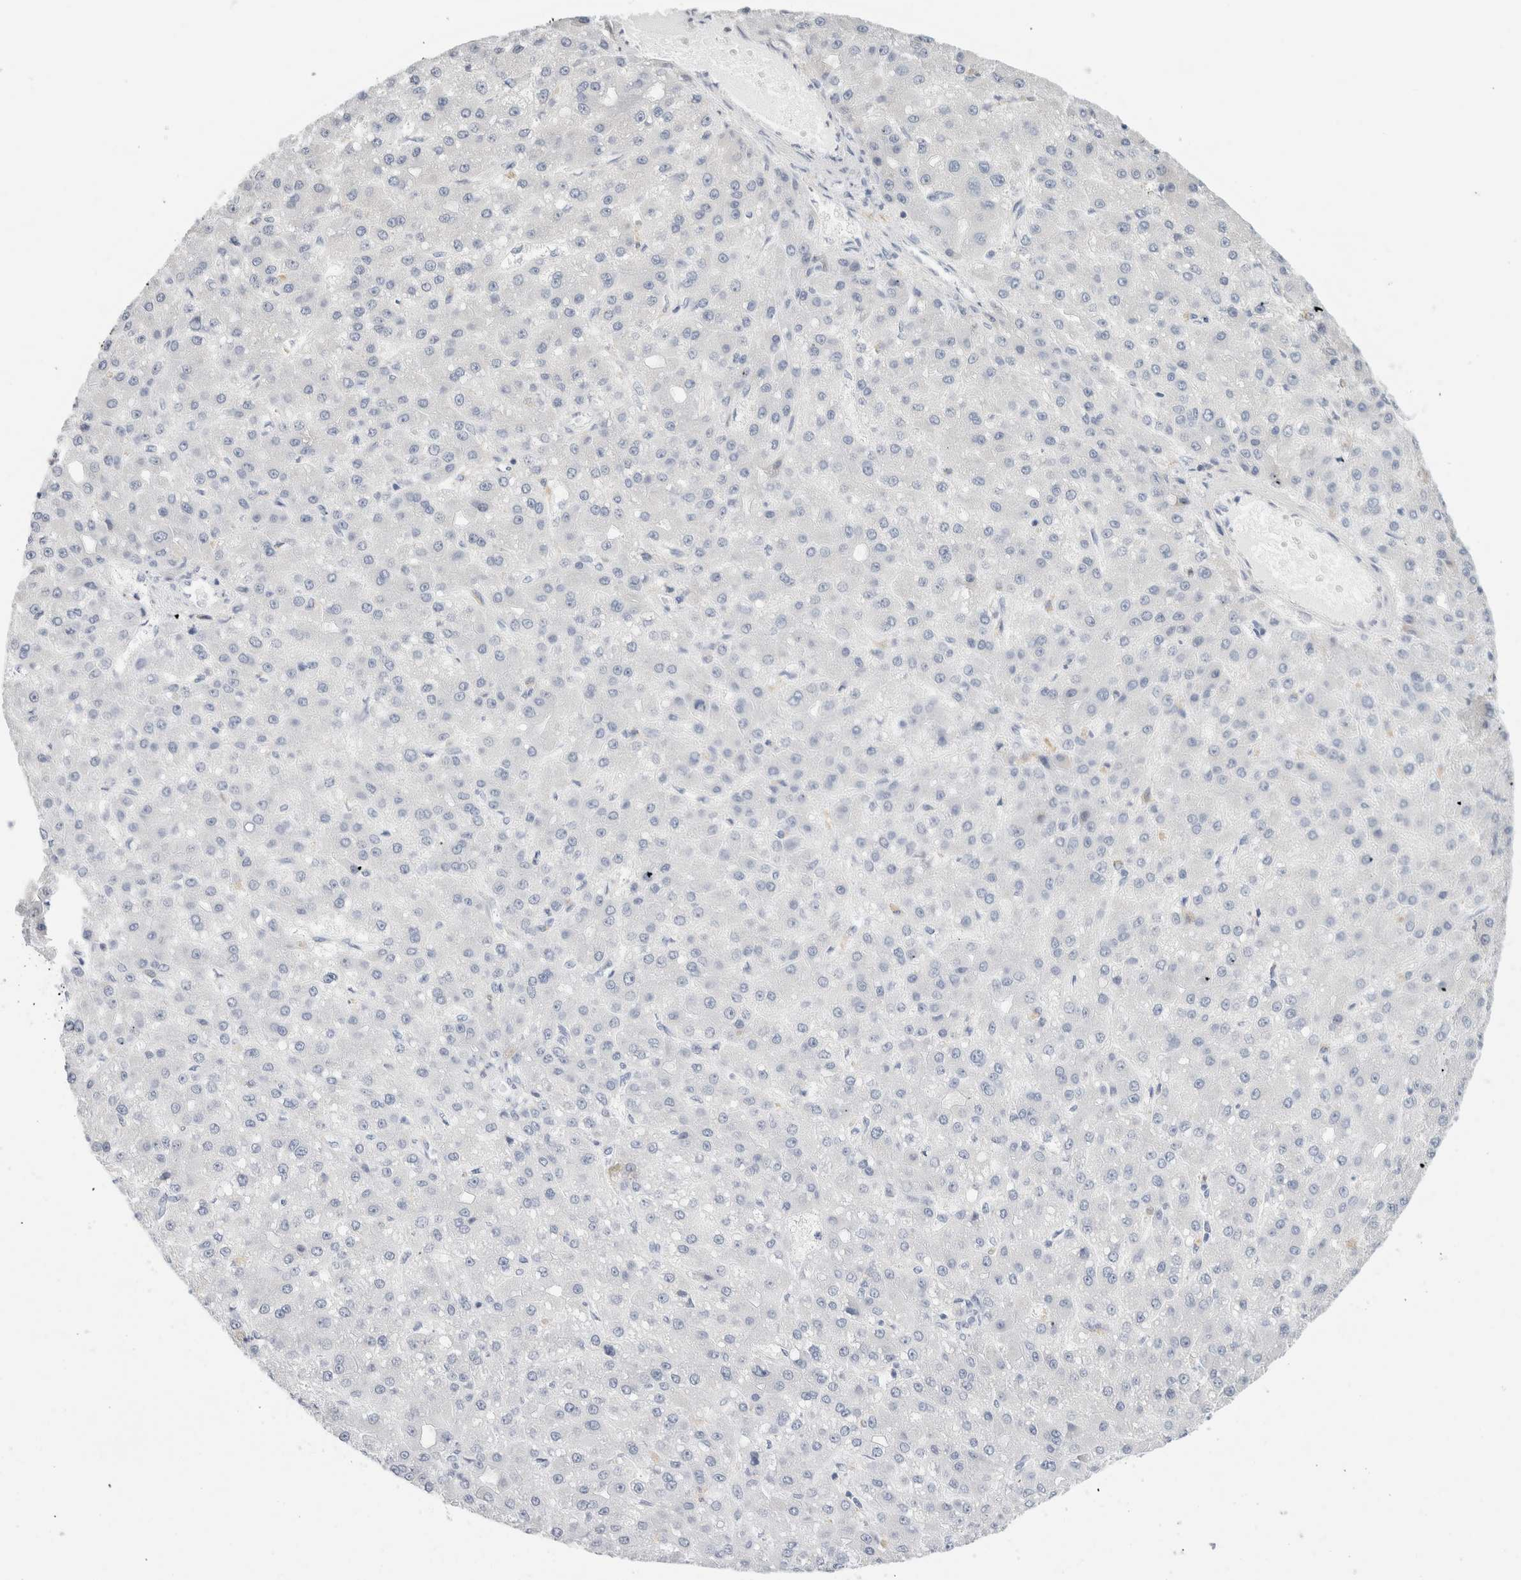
{"staining": {"intensity": "negative", "quantity": "none", "location": "none"}, "tissue": "liver cancer", "cell_type": "Tumor cells", "image_type": "cancer", "snomed": [{"axis": "morphology", "description": "Carcinoma, Hepatocellular, NOS"}, {"axis": "topography", "description": "Liver"}], "caption": "High power microscopy photomicrograph of an IHC micrograph of liver cancer, revealing no significant expression in tumor cells.", "gene": "ADAM30", "patient": {"sex": "male", "age": 67}}